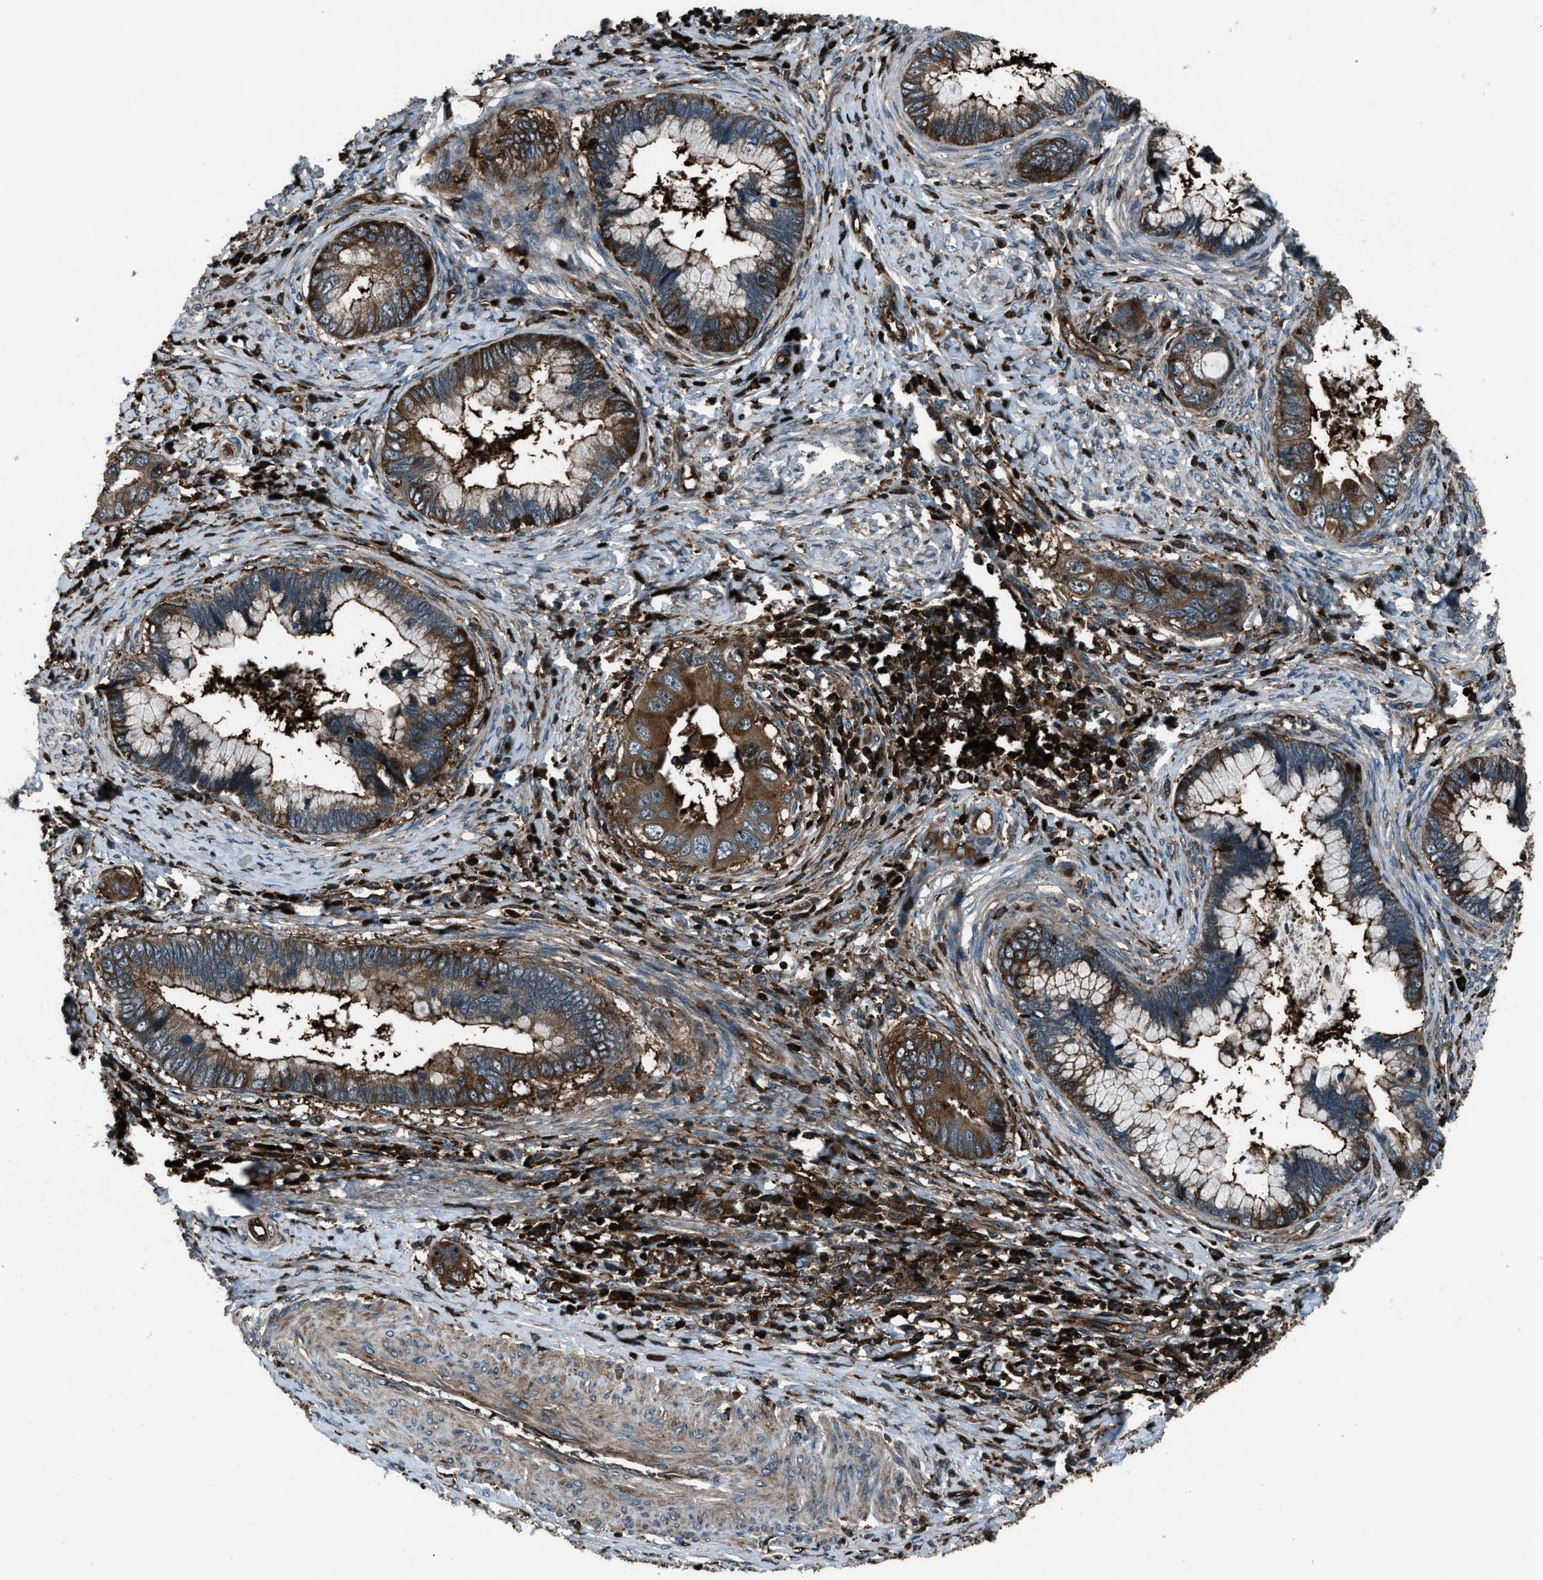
{"staining": {"intensity": "moderate", "quantity": ">75%", "location": "cytoplasmic/membranous"}, "tissue": "cervical cancer", "cell_type": "Tumor cells", "image_type": "cancer", "snomed": [{"axis": "morphology", "description": "Adenocarcinoma, NOS"}, {"axis": "topography", "description": "Cervix"}], "caption": "Immunohistochemistry (IHC) micrograph of neoplastic tissue: cervical cancer stained using immunohistochemistry (IHC) displays medium levels of moderate protein expression localized specifically in the cytoplasmic/membranous of tumor cells, appearing as a cytoplasmic/membranous brown color.", "gene": "SNX30", "patient": {"sex": "female", "age": 44}}